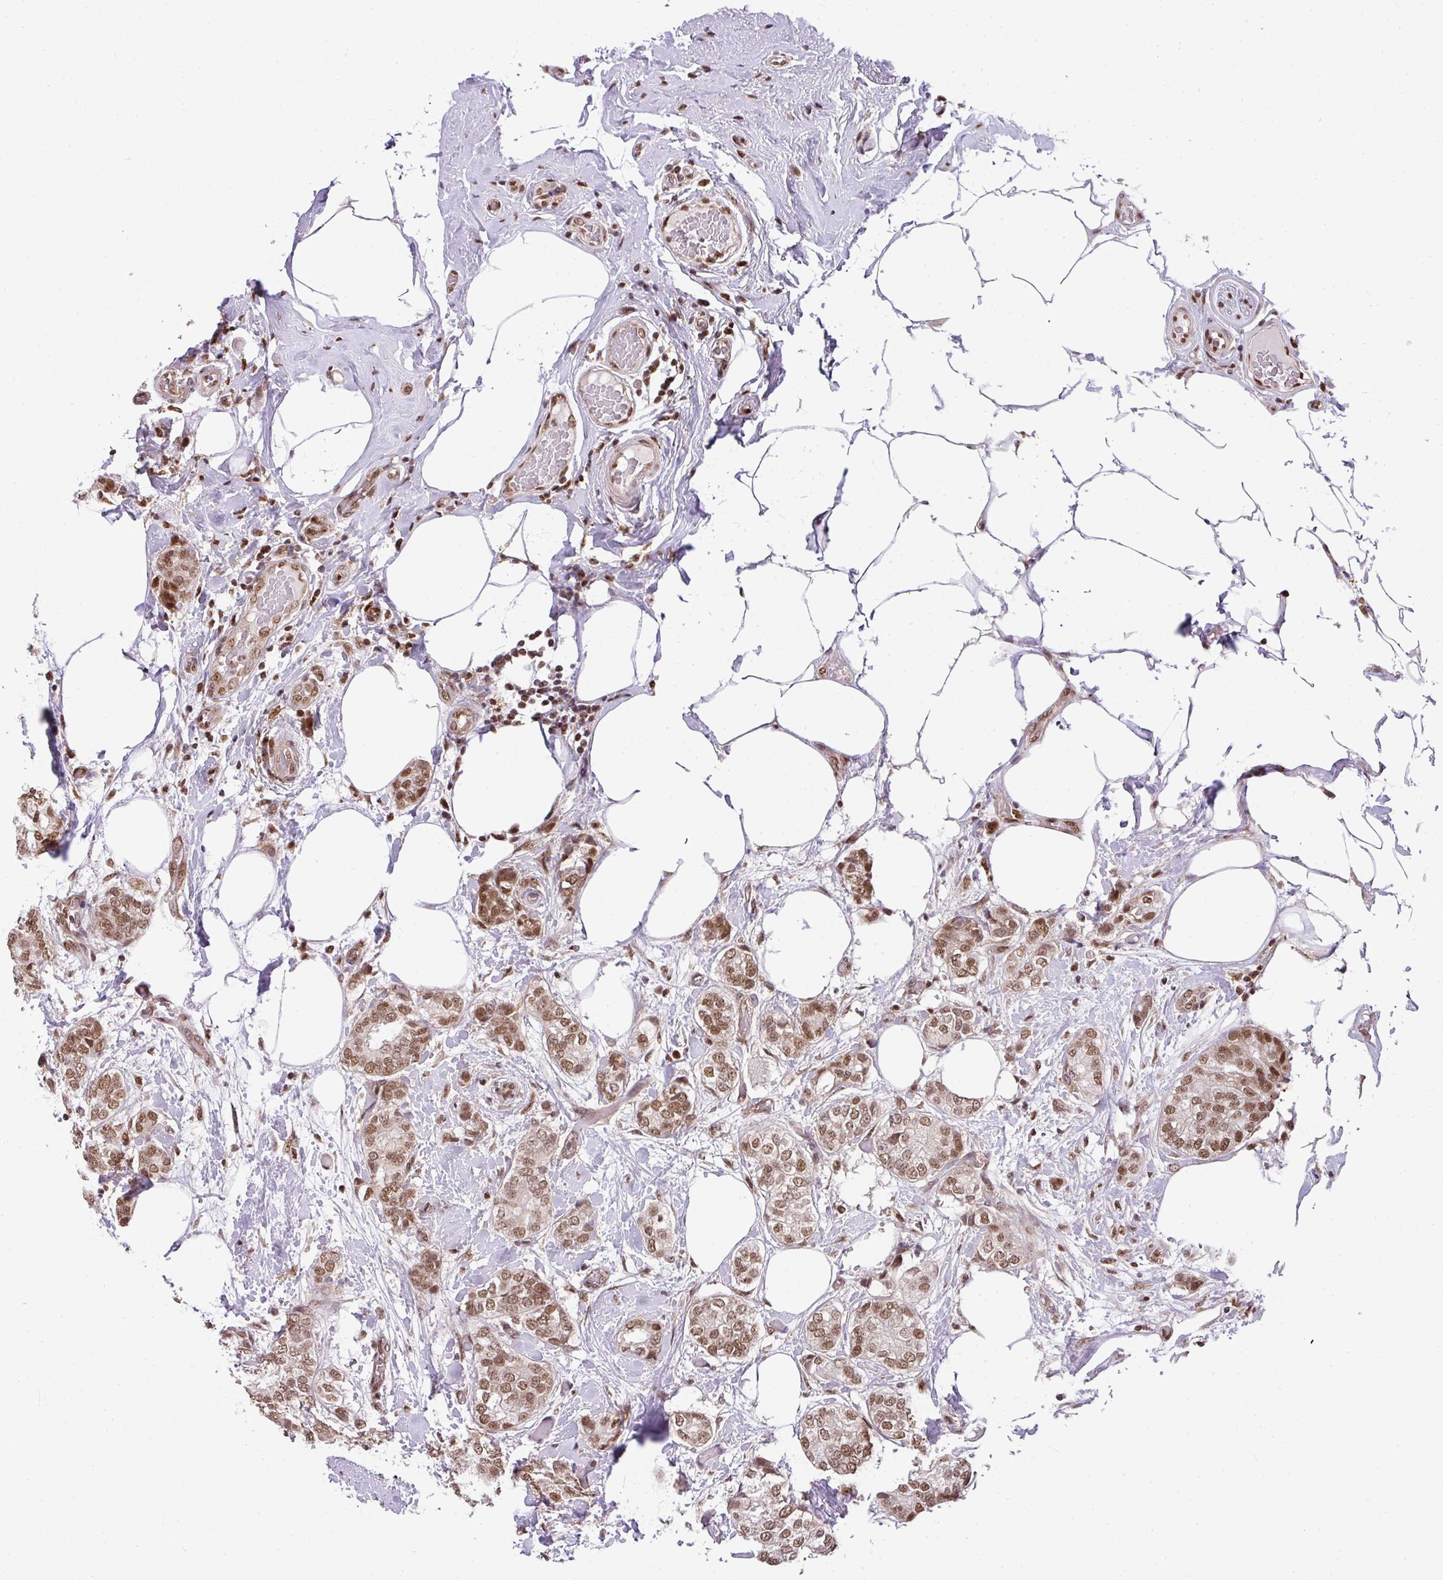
{"staining": {"intensity": "moderate", "quantity": ">75%", "location": "nuclear"}, "tissue": "breast cancer", "cell_type": "Tumor cells", "image_type": "cancer", "snomed": [{"axis": "morphology", "description": "Duct carcinoma"}, {"axis": "topography", "description": "Breast"}], "caption": "Protein expression by IHC shows moderate nuclear staining in about >75% of tumor cells in intraductal carcinoma (breast).", "gene": "PLK1", "patient": {"sex": "female", "age": 73}}